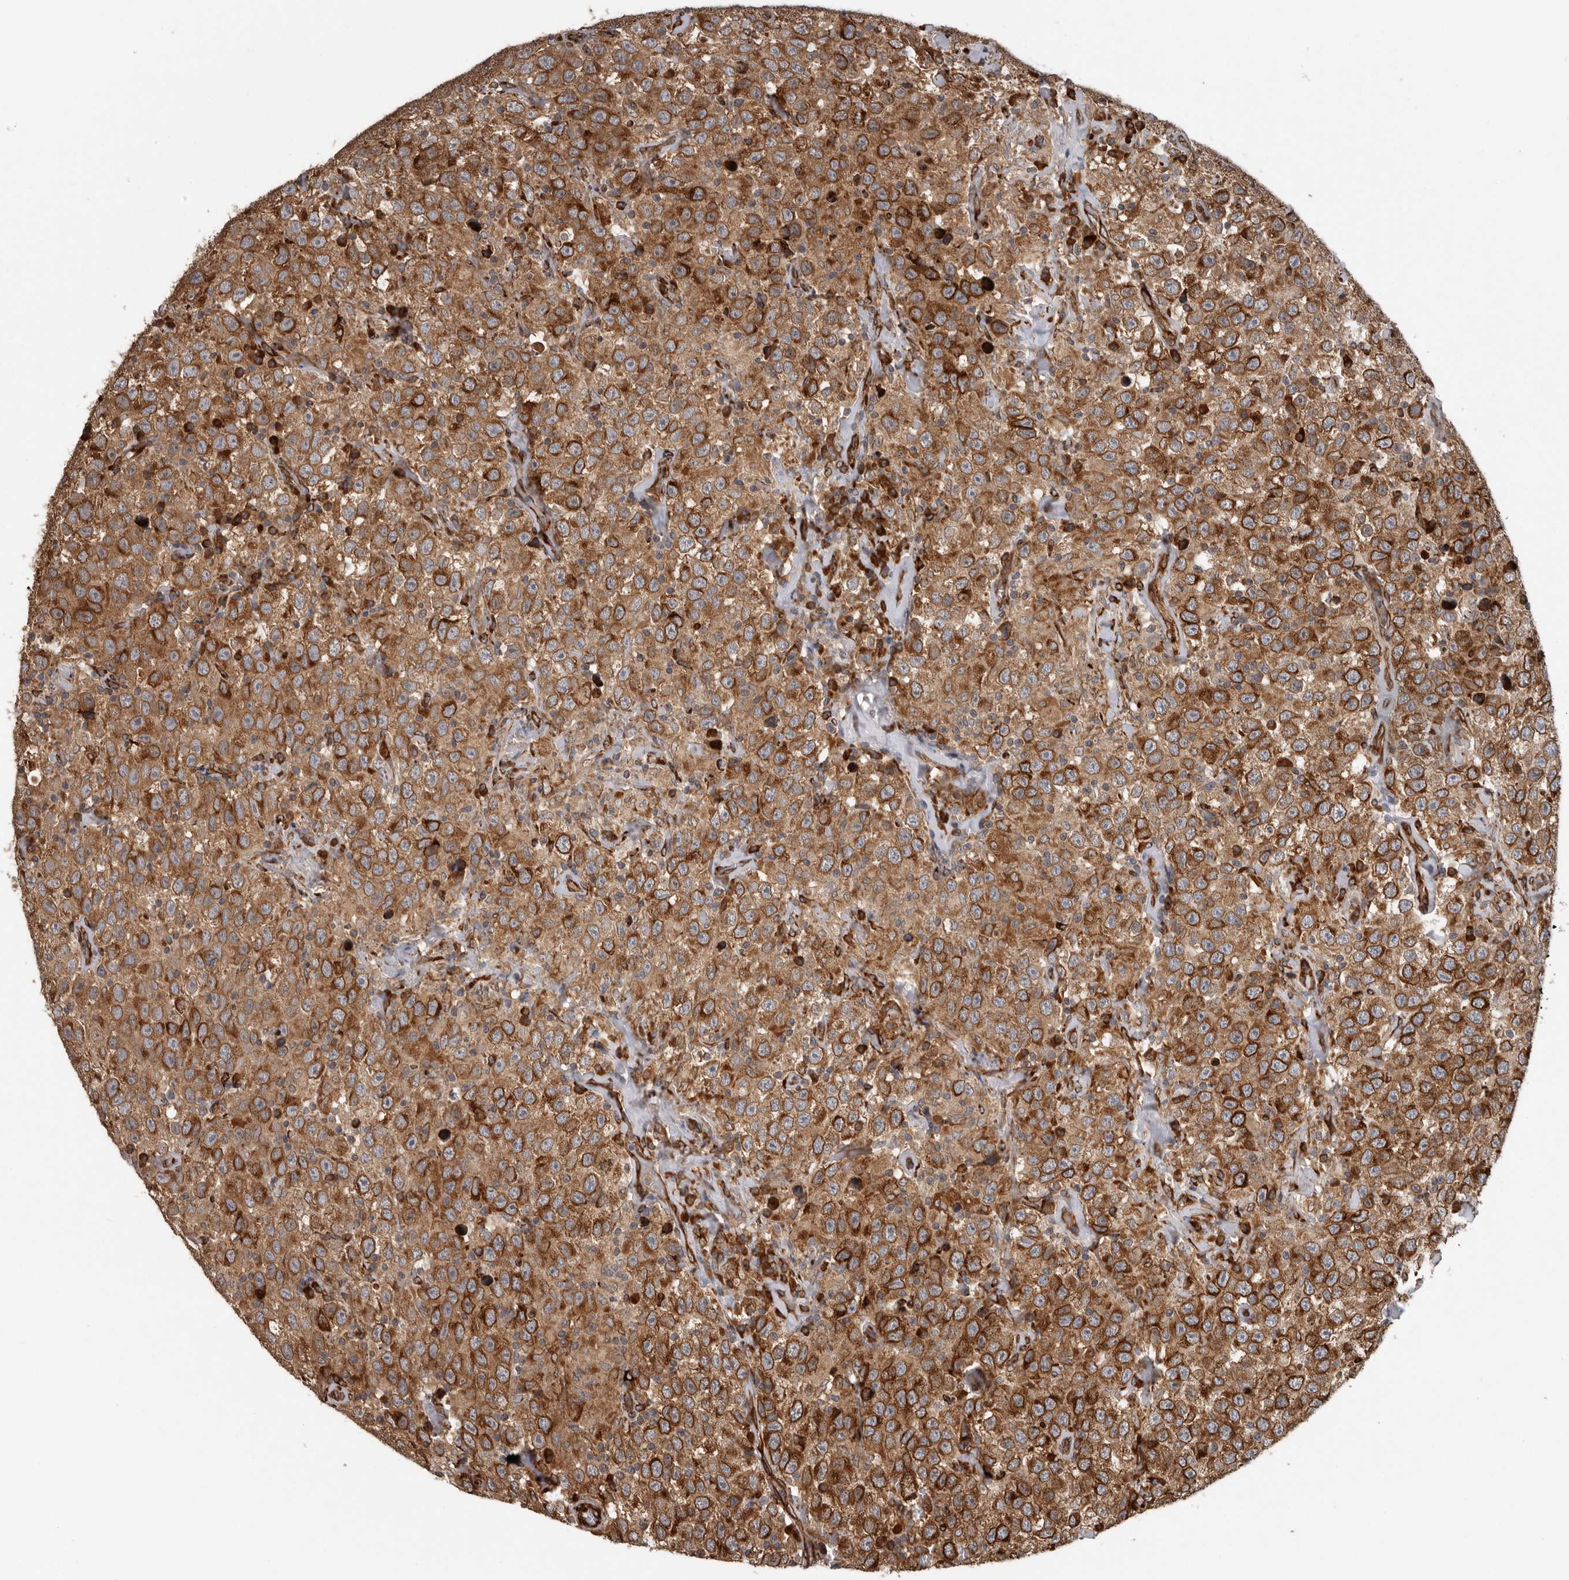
{"staining": {"intensity": "strong", "quantity": ">75%", "location": "cytoplasmic/membranous"}, "tissue": "testis cancer", "cell_type": "Tumor cells", "image_type": "cancer", "snomed": [{"axis": "morphology", "description": "Seminoma, NOS"}, {"axis": "topography", "description": "Testis"}], "caption": "A brown stain shows strong cytoplasmic/membranous staining of a protein in human seminoma (testis) tumor cells.", "gene": "CEP350", "patient": {"sex": "male", "age": 41}}